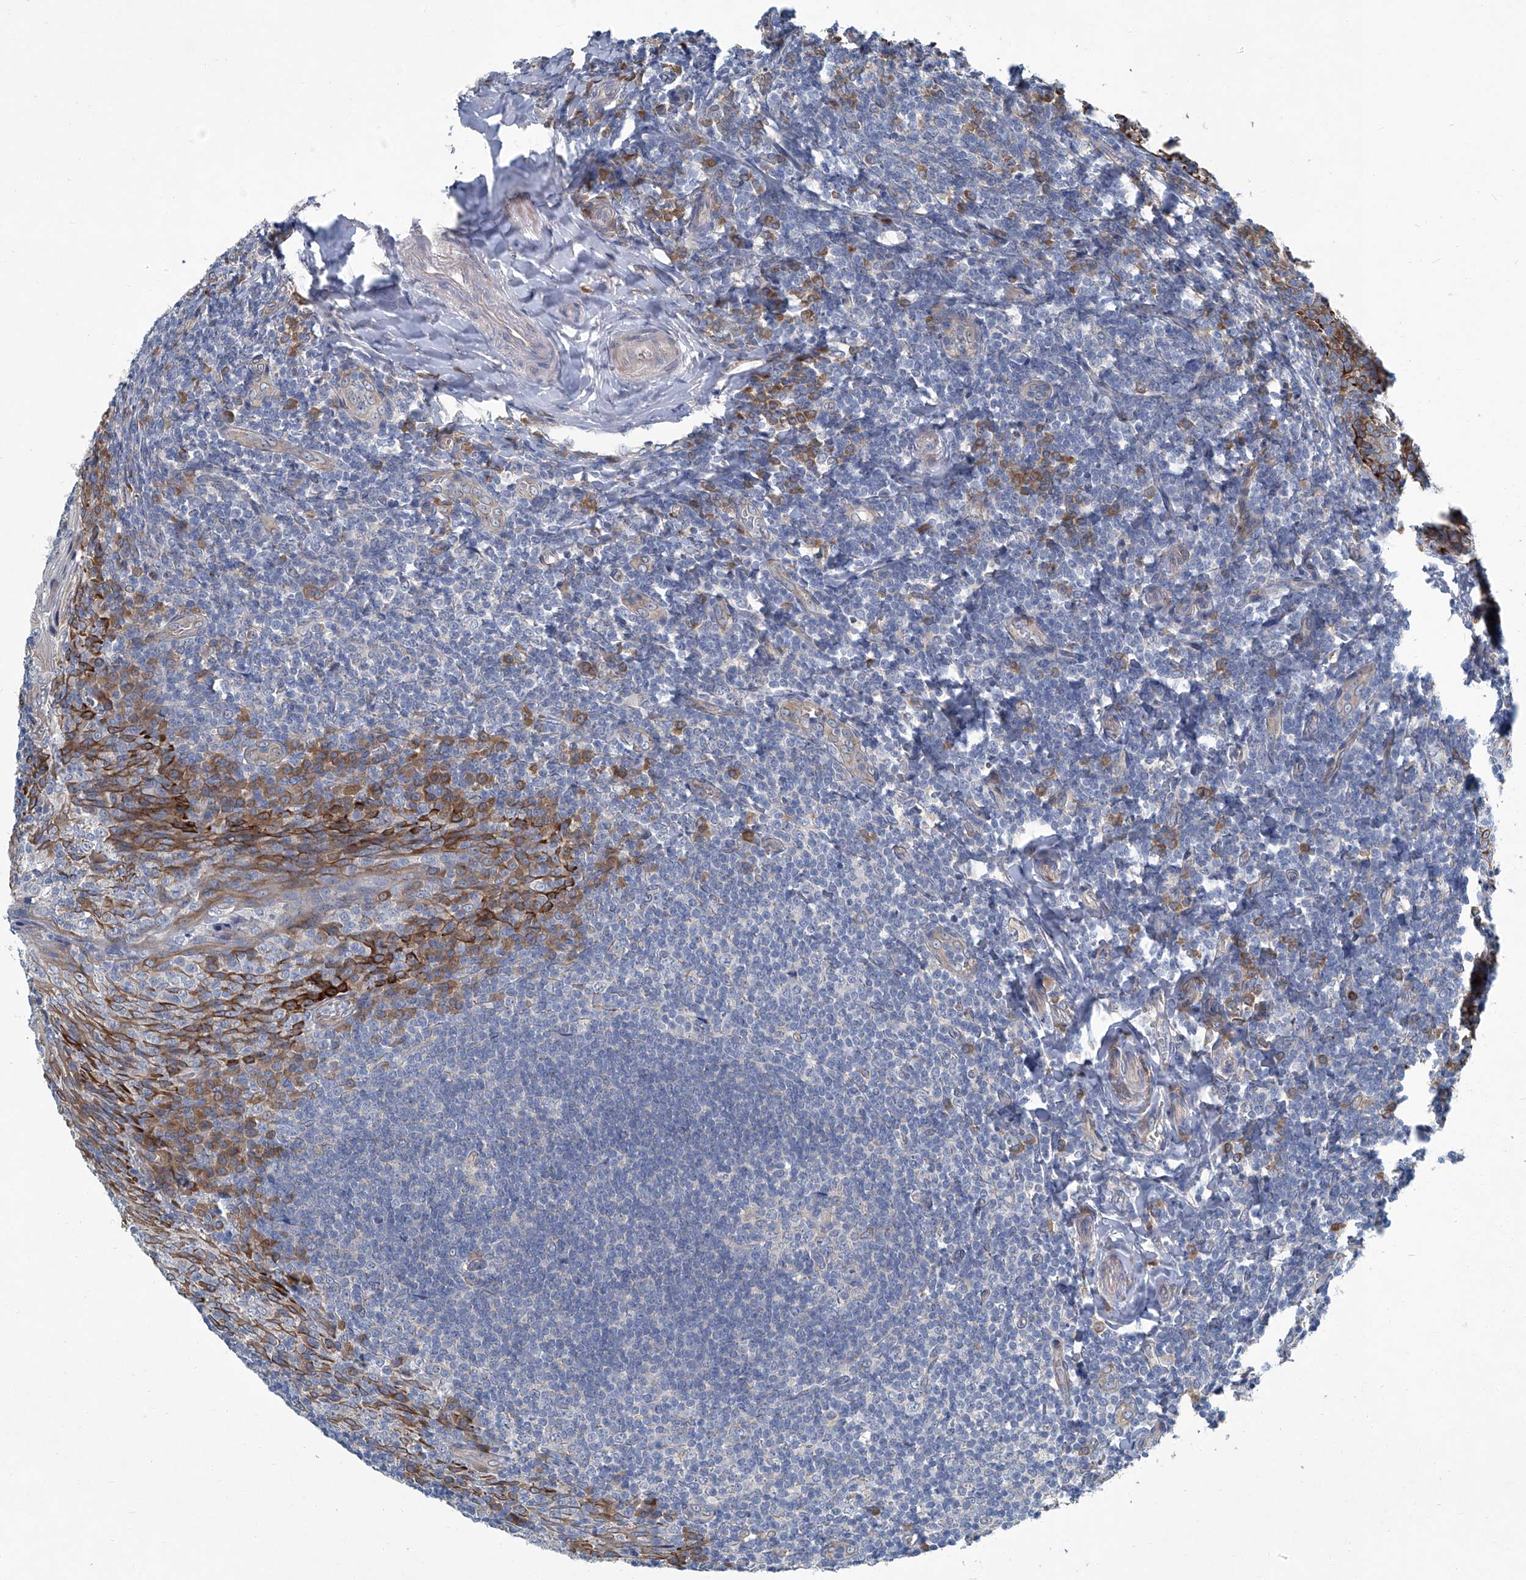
{"staining": {"intensity": "moderate", "quantity": "<25%", "location": "cytoplasmic/membranous"}, "tissue": "tonsil", "cell_type": "Germinal center cells", "image_type": "normal", "snomed": [{"axis": "morphology", "description": "Normal tissue, NOS"}, {"axis": "topography", "description": "Tonsil"}], "caption": "Benign tonsil demonstrates moderate cytoplasmic/membranous staining in approximately <25% of germinal center cells, visualized by immunohistochemistry. (Stains: DAB in brown, nuclei in blue, Microscopy: brightfield microscopy at high magnification).", "gene": "SLC26A11", "patient": {"sex": "male", "age": 27}}